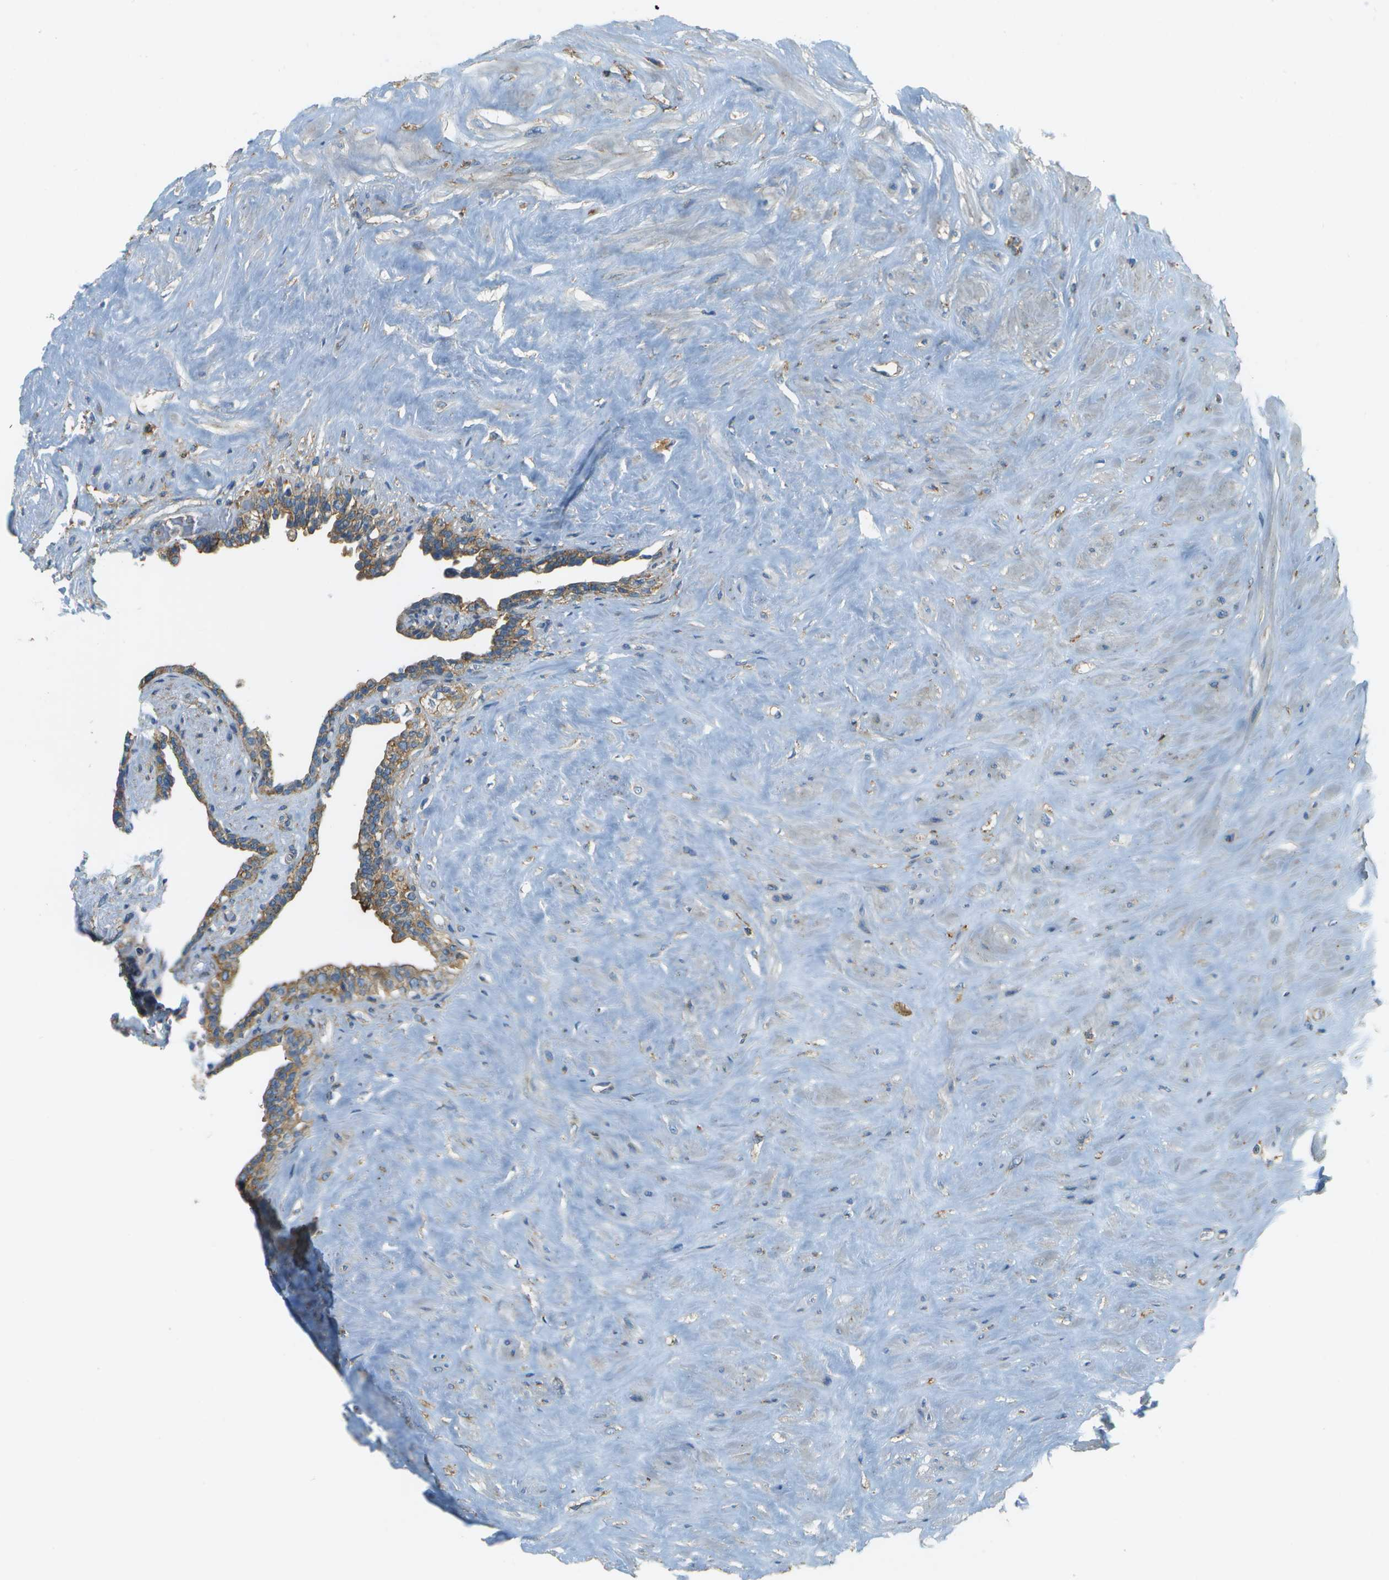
{"staining": {"intensity": "moderate", "quantity": ">75%", "location": "cytoplasmic/membranous"}, "tissue": "seminal vesicle", "cell_type": "Glandular cells", "image_type": "normal", "snomed": [{"axis": "morphology", "description": "Normal tissue, NOS"}, {"axis": "topography", "description": "Seminal veicle"}], "caption": "Seminal vesicle was stained to show a protein in brown. There is medium levels of moderate cytoplasmic/membranous staining in approximately >75% of glandular cells. The staining was performed using DAB to visualize the protein expression in brown, while the nuclei were stained in blue with hematoxylin (Magnification: 20x).", "gene": "CLTC", "patient": {"sex": "male", "age": 63}}